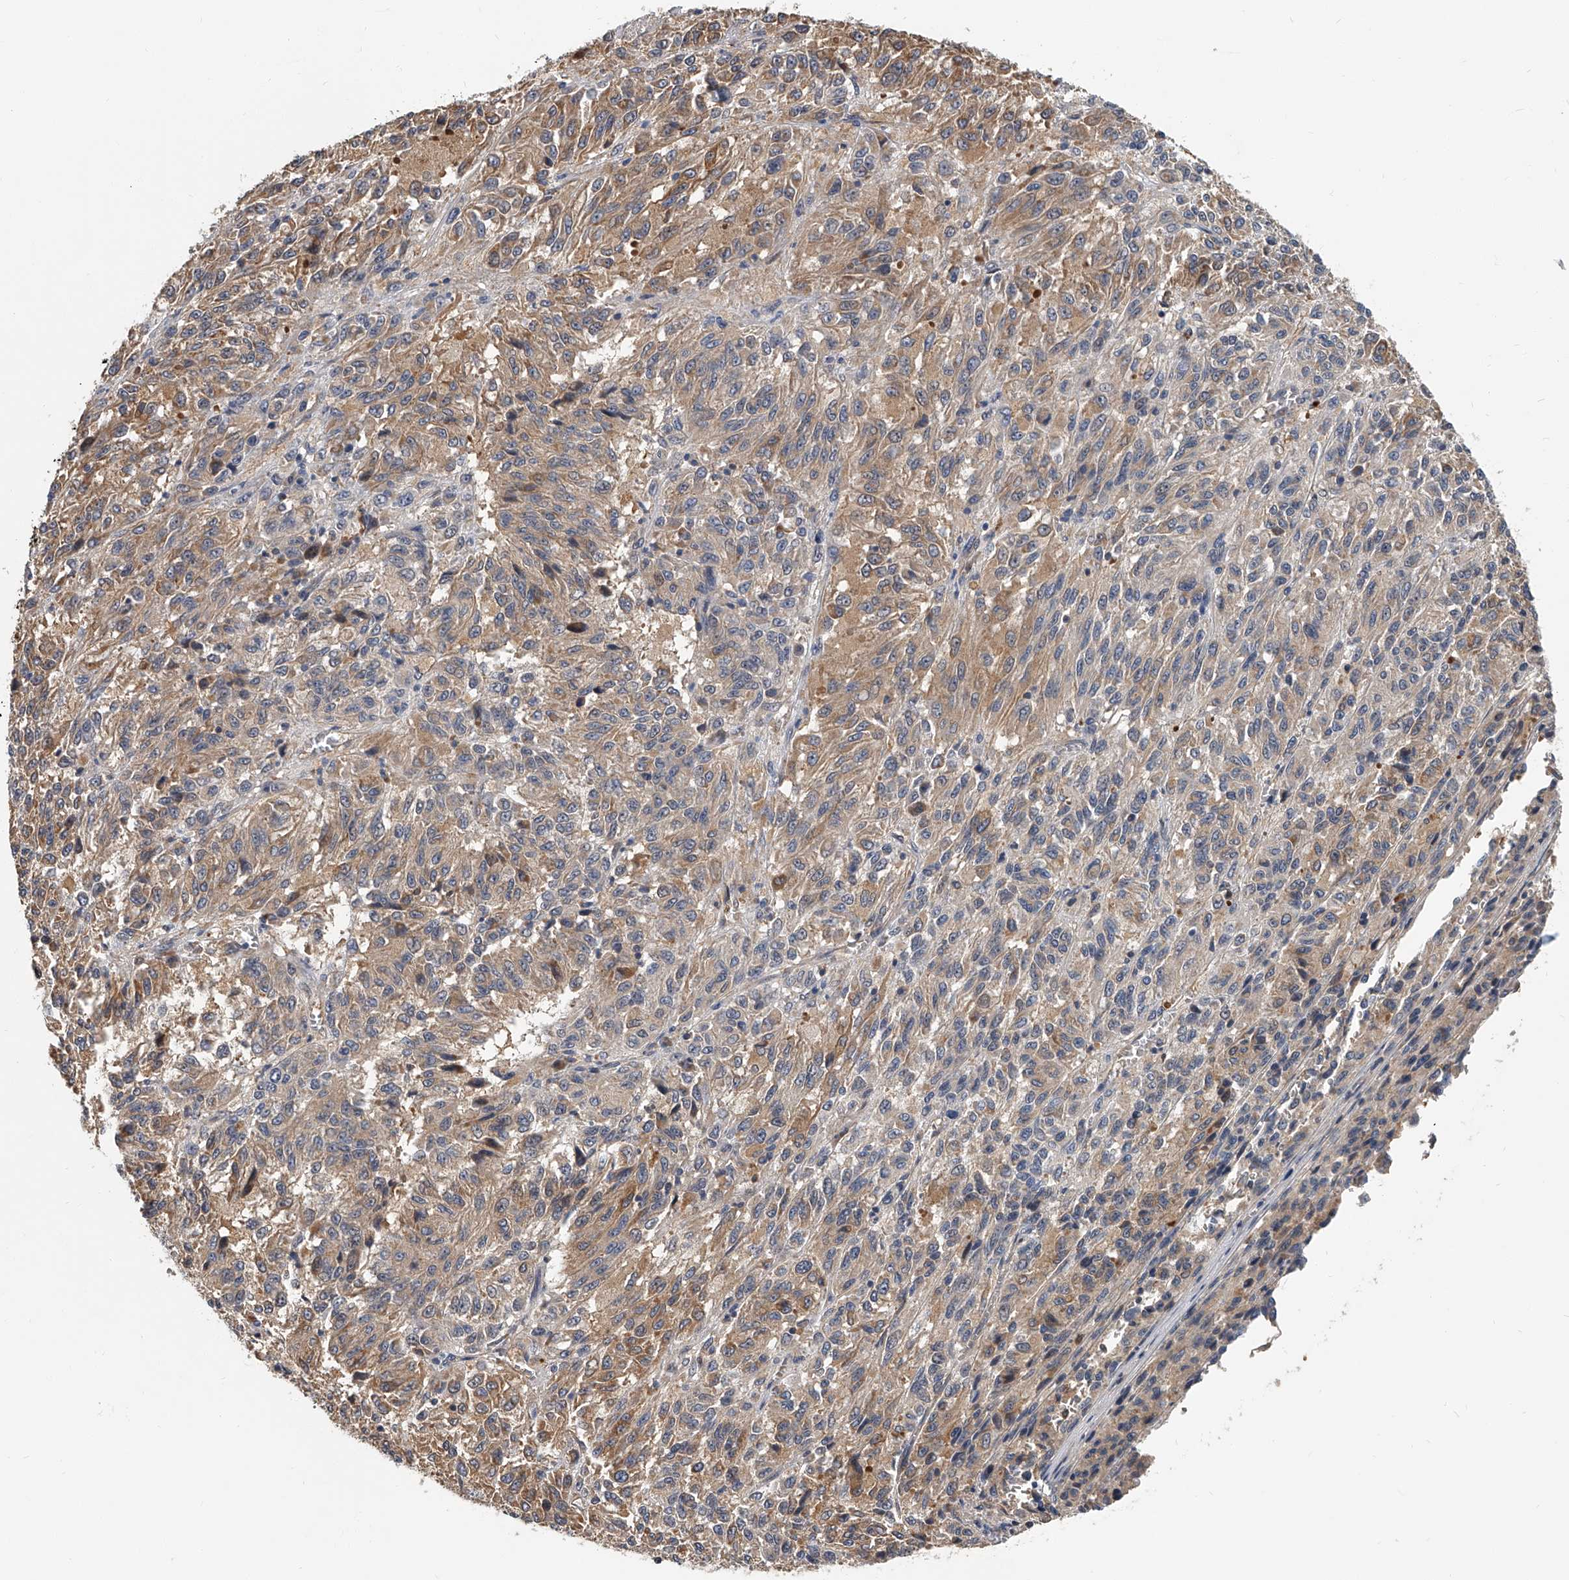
{"staining": {"intensity": "weak", "quantity": "25%-75%", "location": "cytoplasmic/membranous"}, "tissue": "melanoma", "cell_type": "Tumor cells", "image_type": "cancer", "snomed": [{"axis": "morphology", "description": "Malignant melanoma, Metastatic site"}, {"axis": "topography", "description": "Lung"}], "caption": "Immunohistochemistry (IHC) (DAB) staining of melanoma demonstrates weak cytoplasmic/membranous protein expression in approximately 25%-75% of tumor cells.", "gene": "CD200", "patient": {"sex": "male", "age": 64}}